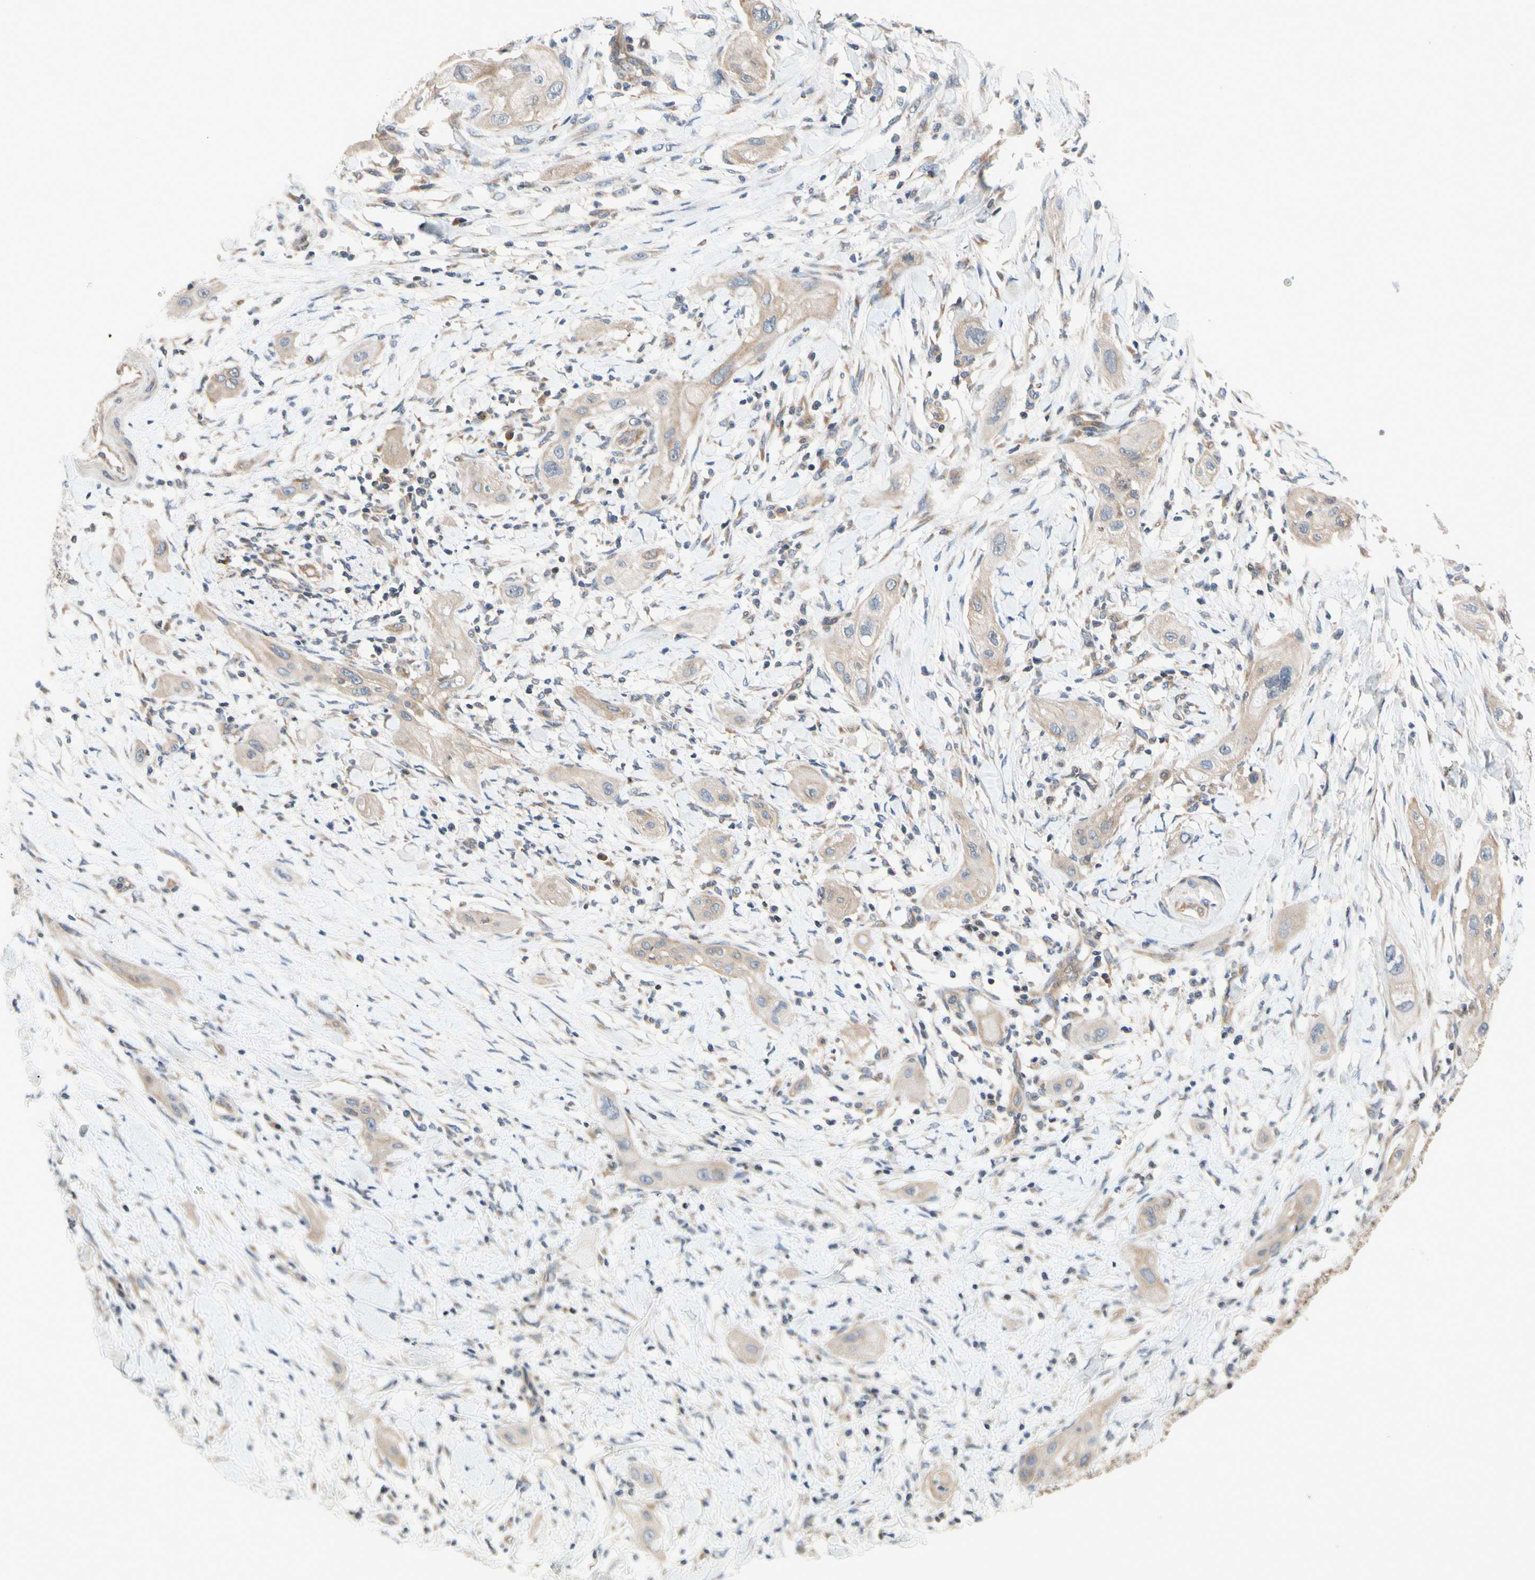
{"staining": {"intensity": "weak", "quantity": ">75%", "location": "cytoplasmic/membranous"}, "tissue": "lung cancer", "cell_type": "Tumor cells", "image_type": "cancer", "snomed": [{"axis": "morphology", "description": "Squamous cell carcinoma, NOS"}, {"axis": "topography", "description": "Lung"}], "caption": "Protein staining displays weak cytoplasmic/membranous staining in about >75% of tumor cells in lung cancer.", "gene": "MBTPS2", "patient": {"sex": "female", "age": 47}}